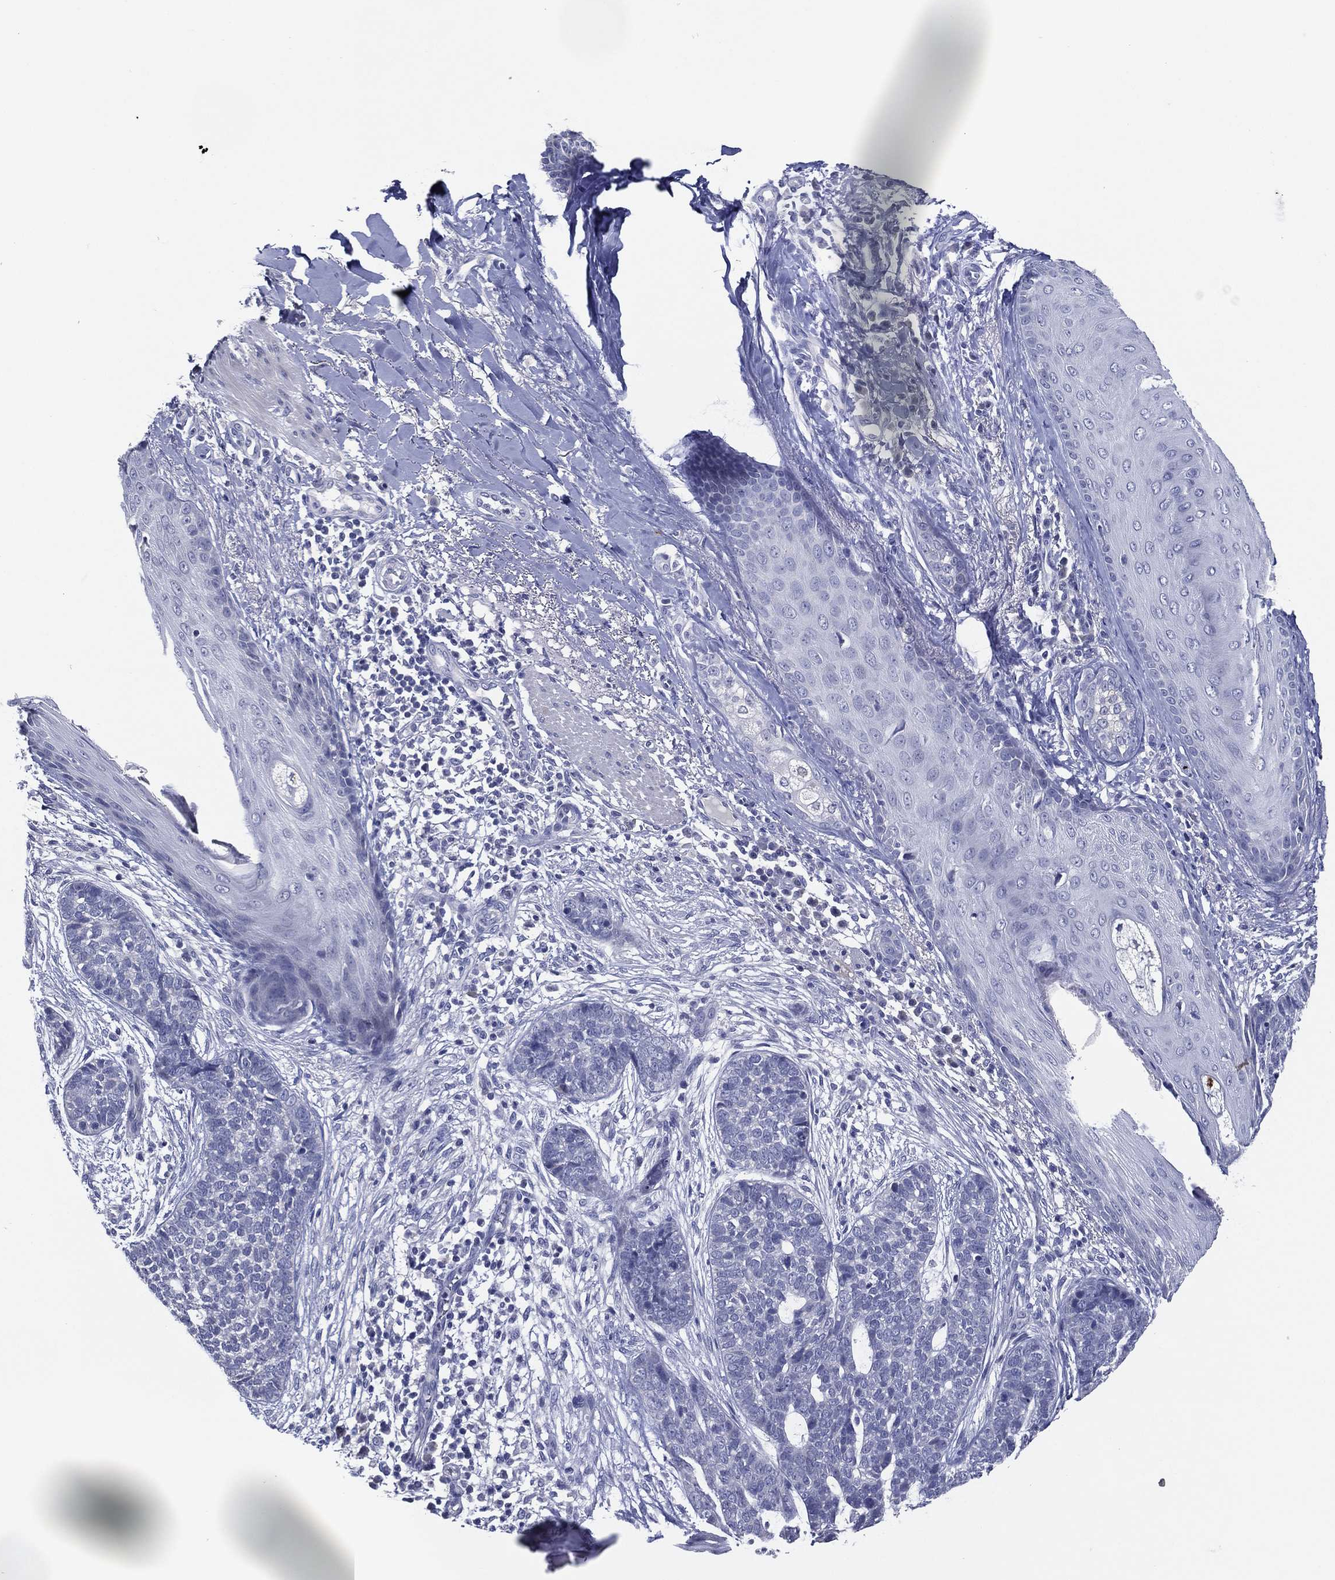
{"staining": {"intensity": "negative", "quantity": "none", "location": "none"}, "tissue": "skin cancer", "cell_type": "Tumor cells", "image_type": "cancer", "snomed": [{"axis": "morphology", "description": "Squamous cell carcinoma, NOS"}, {"axis": "topography", "description": "Skin"}], "caption": "This is an immunohistochemistry micrograph of skin squamous cell carcinoma. There is no positivity in tumor cells.", "gene": "SLC13A4", "patient": {"sex": "male", "age": 88}}